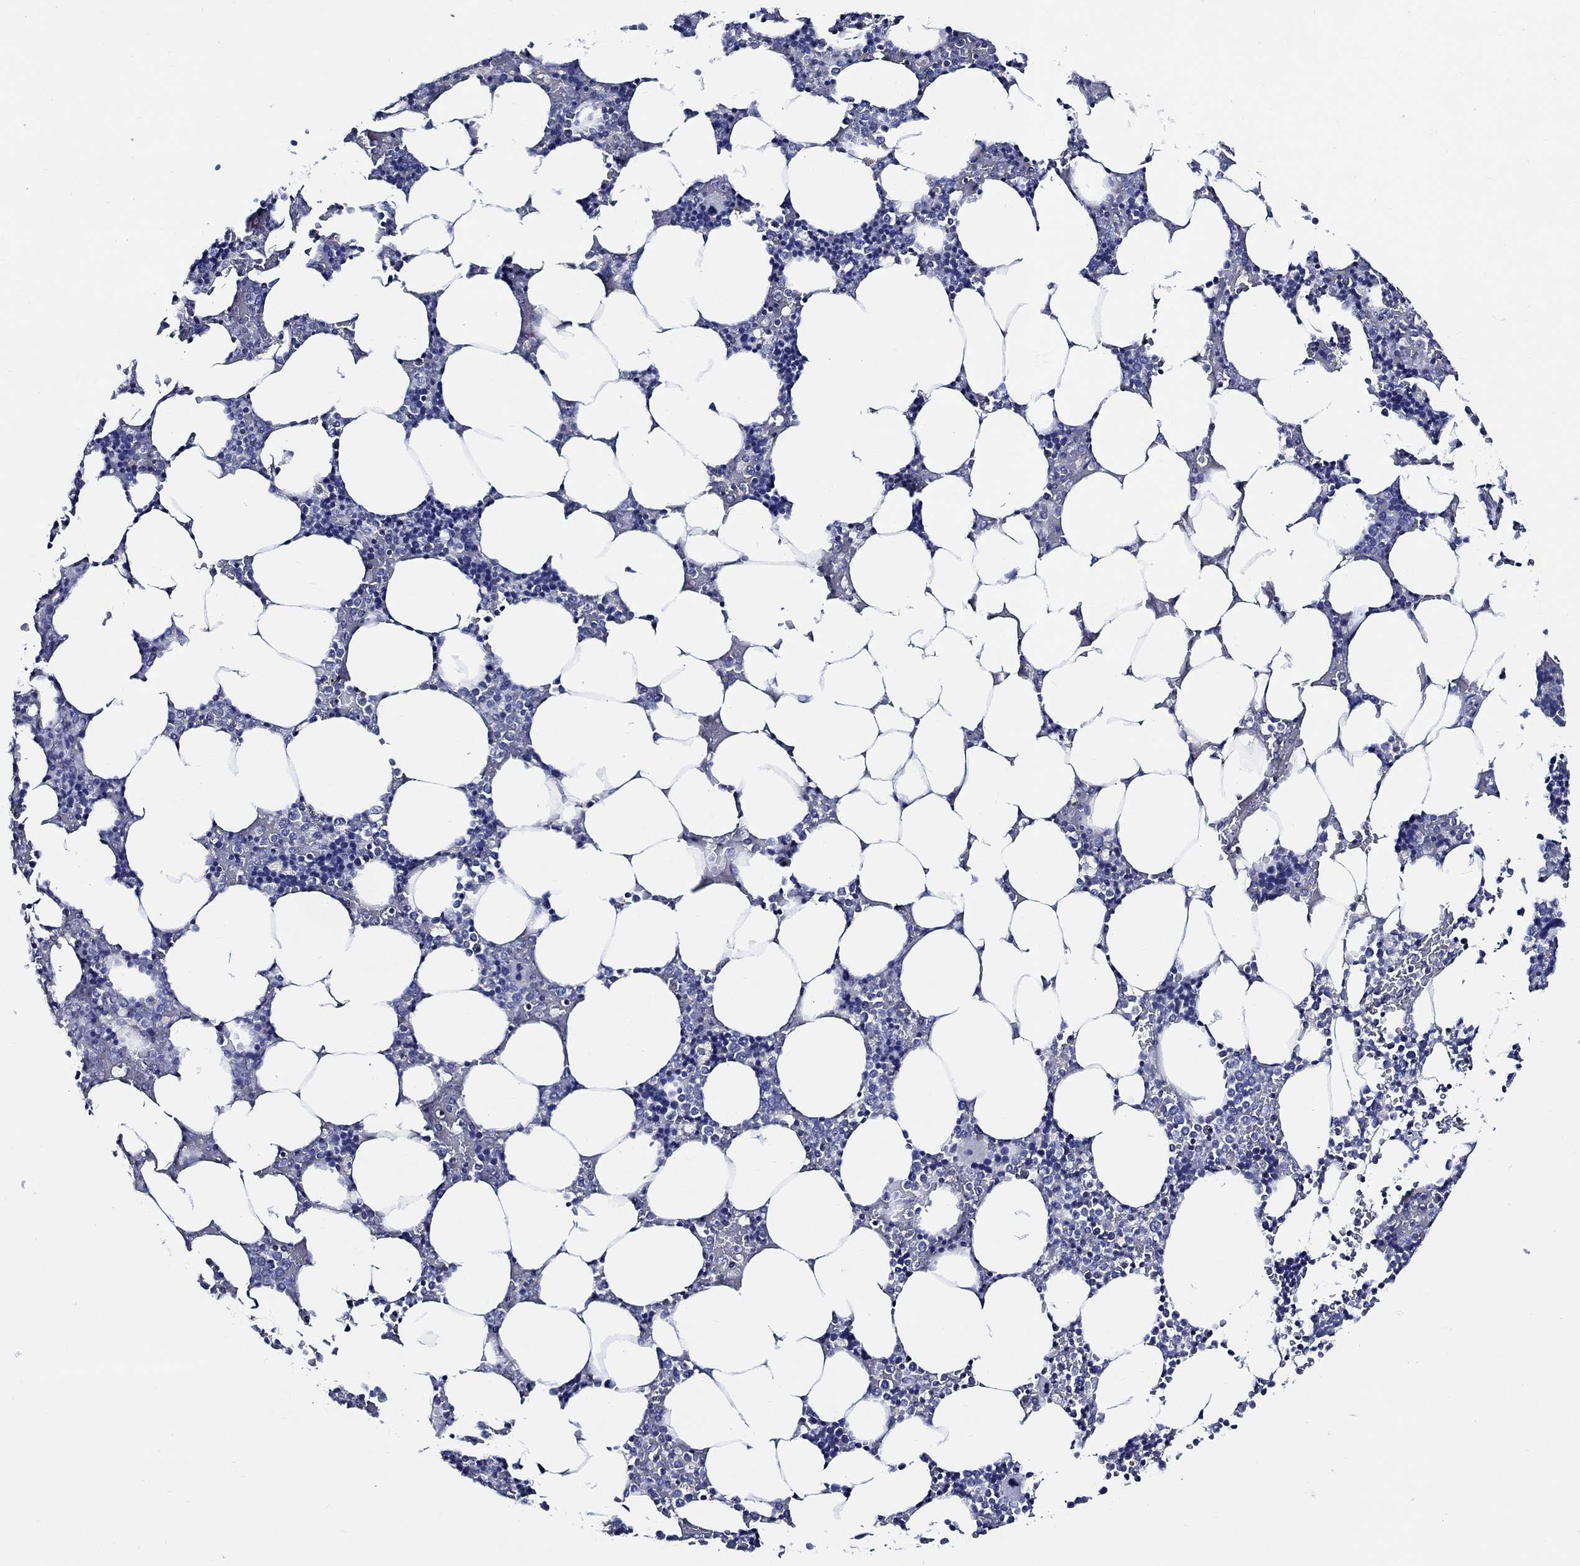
{"staining": {"intensity": "negative", "quantity": "none", "location": "none"}, "tissue": "bone marrow", "cell_type": "Hematopoietic cells", "image_type": "normal", "snomed": [{"axis": "morphology", "description": "Normal tissue, NOS"}, {"axis": "topography", "description": "Bone marrow"}], "caption": "IHC image of unremarkable bone marrow stained for a protein (brown), which reveals no staining in hematopoietic cells.", "gene": "SKOR1", "patient": {"sex": "male", "age": 51}}